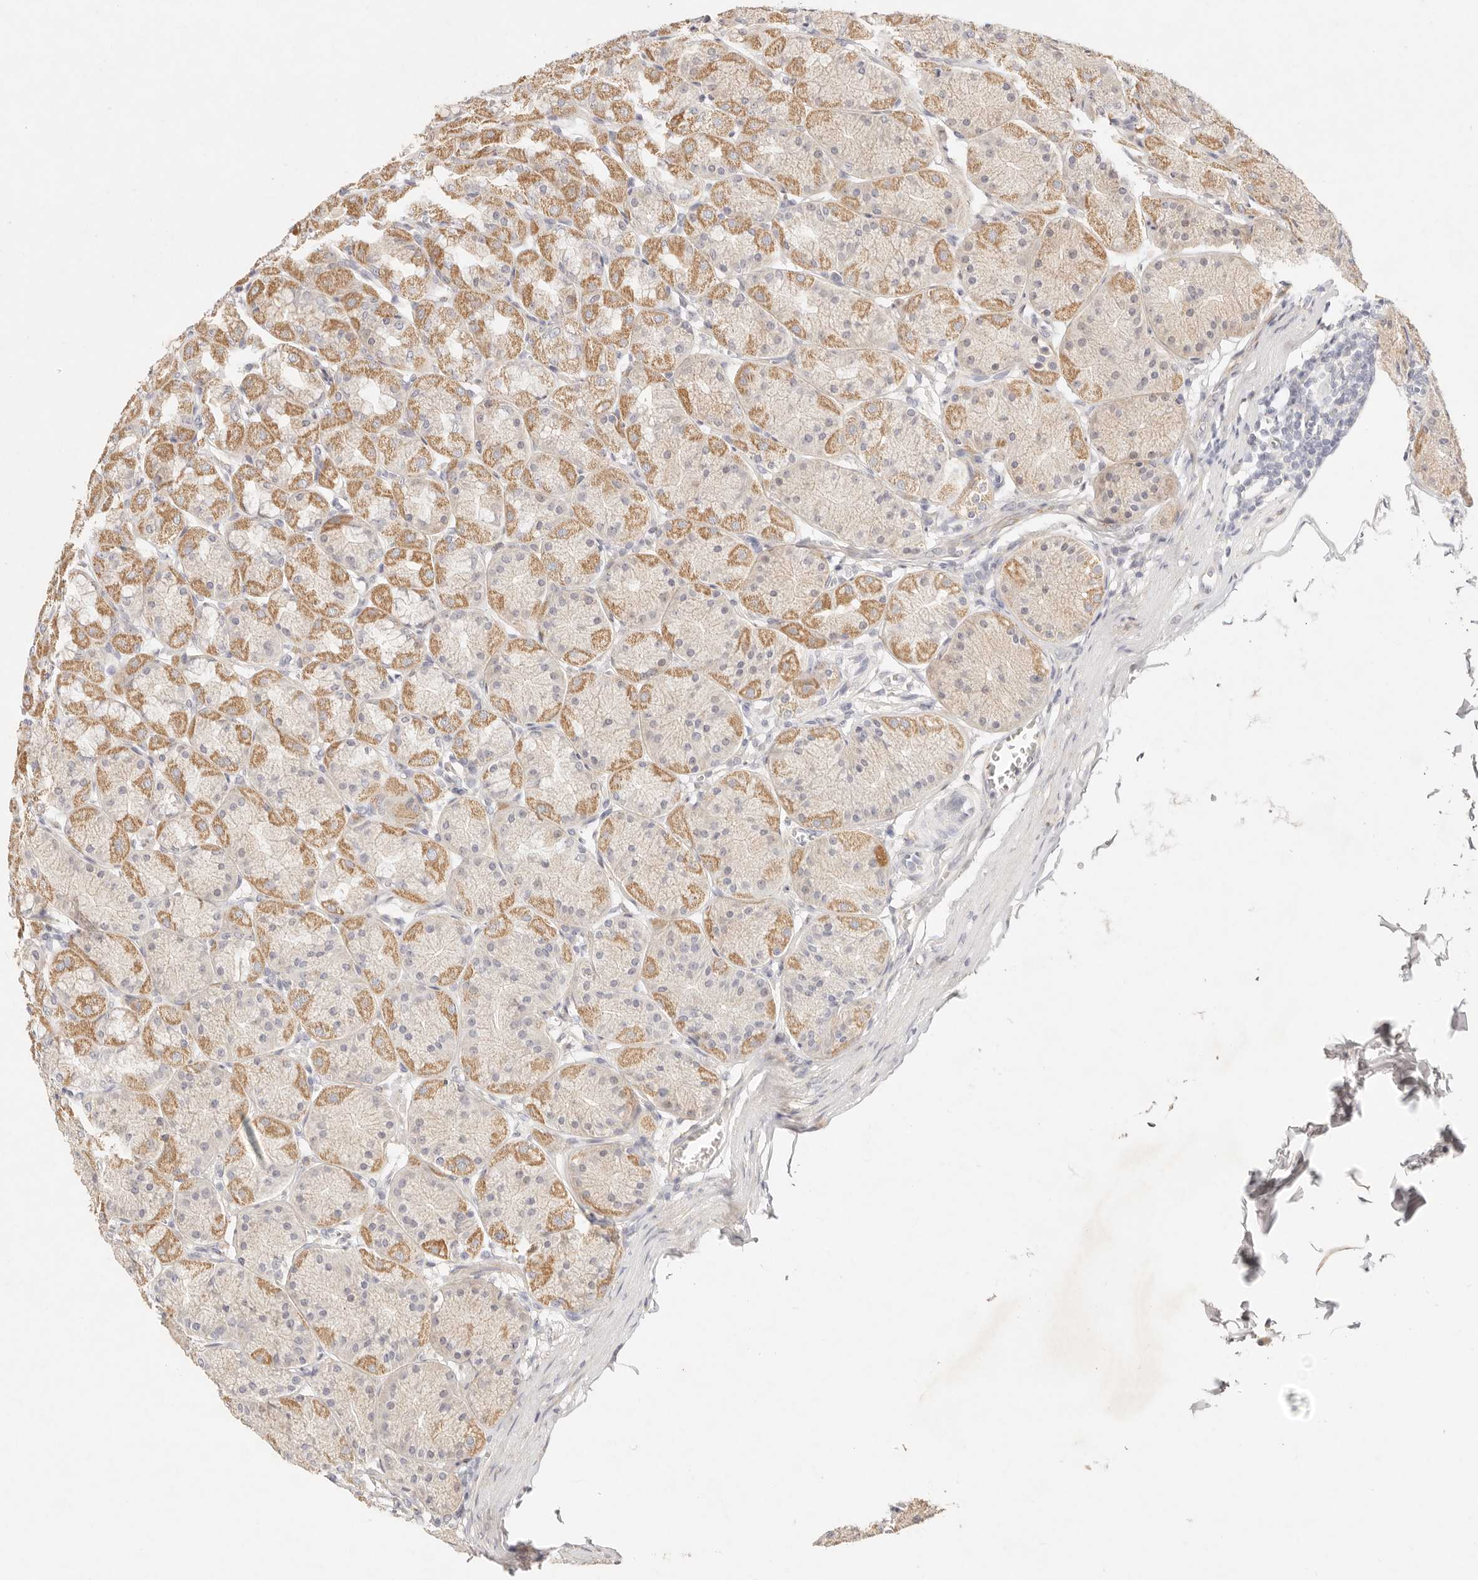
{"staining": {"intensity": "moderate", "quantity": "25%-75%", "location": "cytoplasmic/membranous"}, "tissue": "stomach", "cell_type": "Glandular cells", "image_type": "normal", "snomed": [{"axis": "morphology", "description": "Normal tissue, NOS"}, {"axis": "topography", "description": "Stomach"}], "caption": "Immunohistochemistry of normal human stomach displays medium levels of moderate cytoplasmic/membranous expression in approximately 25%-75% of glandular cells. (Brightfield microscopy of DAB IHC at high magnification).", "gene": "GPR156", "patient": {"sex": "male", "age": 42}}